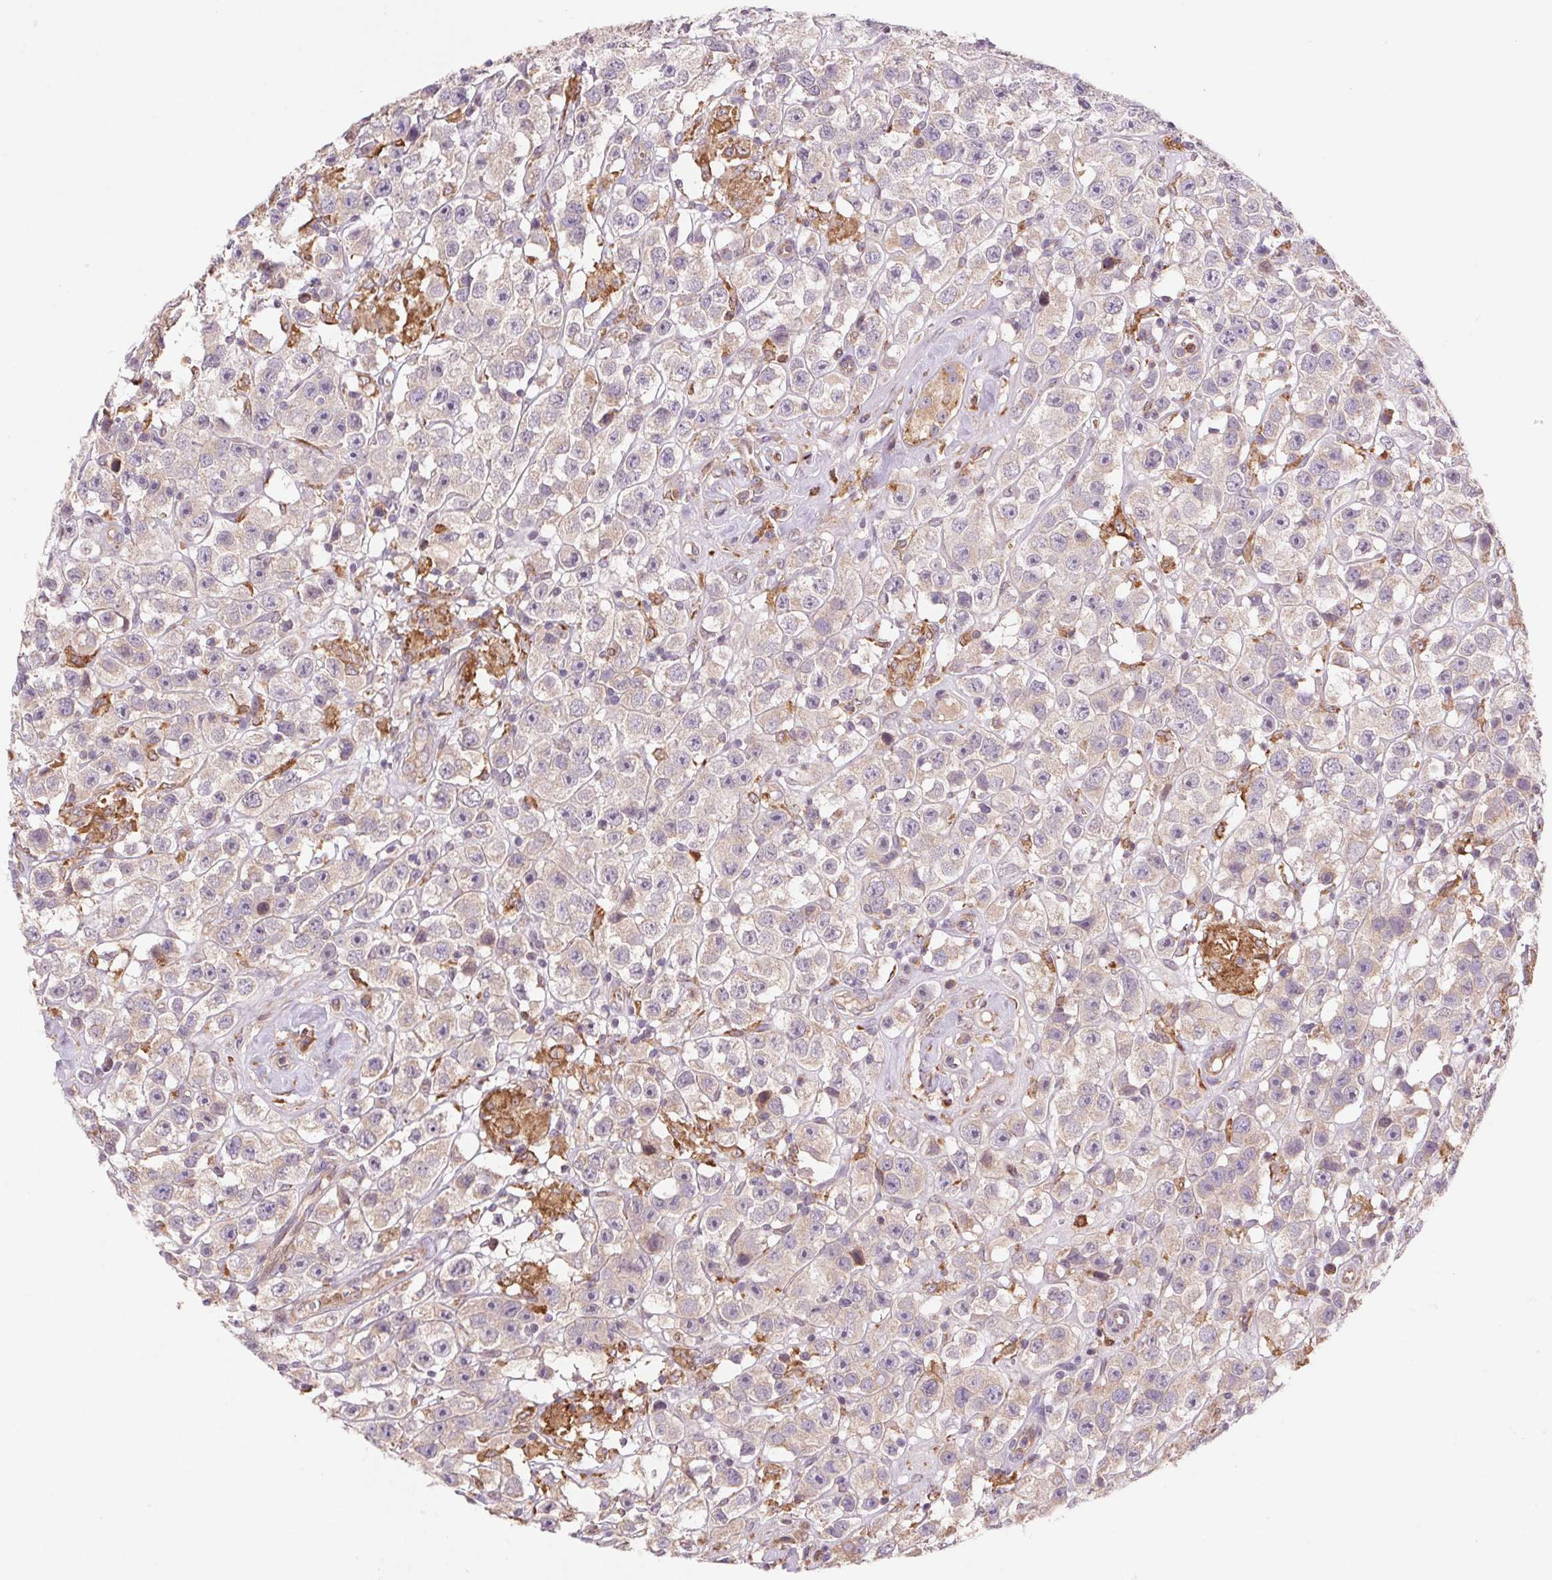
{"staining": {"intensity": "weak", "quantity": "<25%", "location": "cytoplasmic/membranous"}, "tissue": "testis cancer", "cell_type": "Tumor cells", "image_type": "cancer", "snomed": [{"axis": "morphology", "description": "Seminoma, NOS"}, {"axis": "topography", "description": "Testis"}], "caption": "High magnification brightfield microscopy of testis seminoma stained with DAB (brown) and counterstained with hematoxylin (blue): tumor cells show no significant staining.", "gene": "KLHL20", "patient": {"sex": "male", "age": 45}}